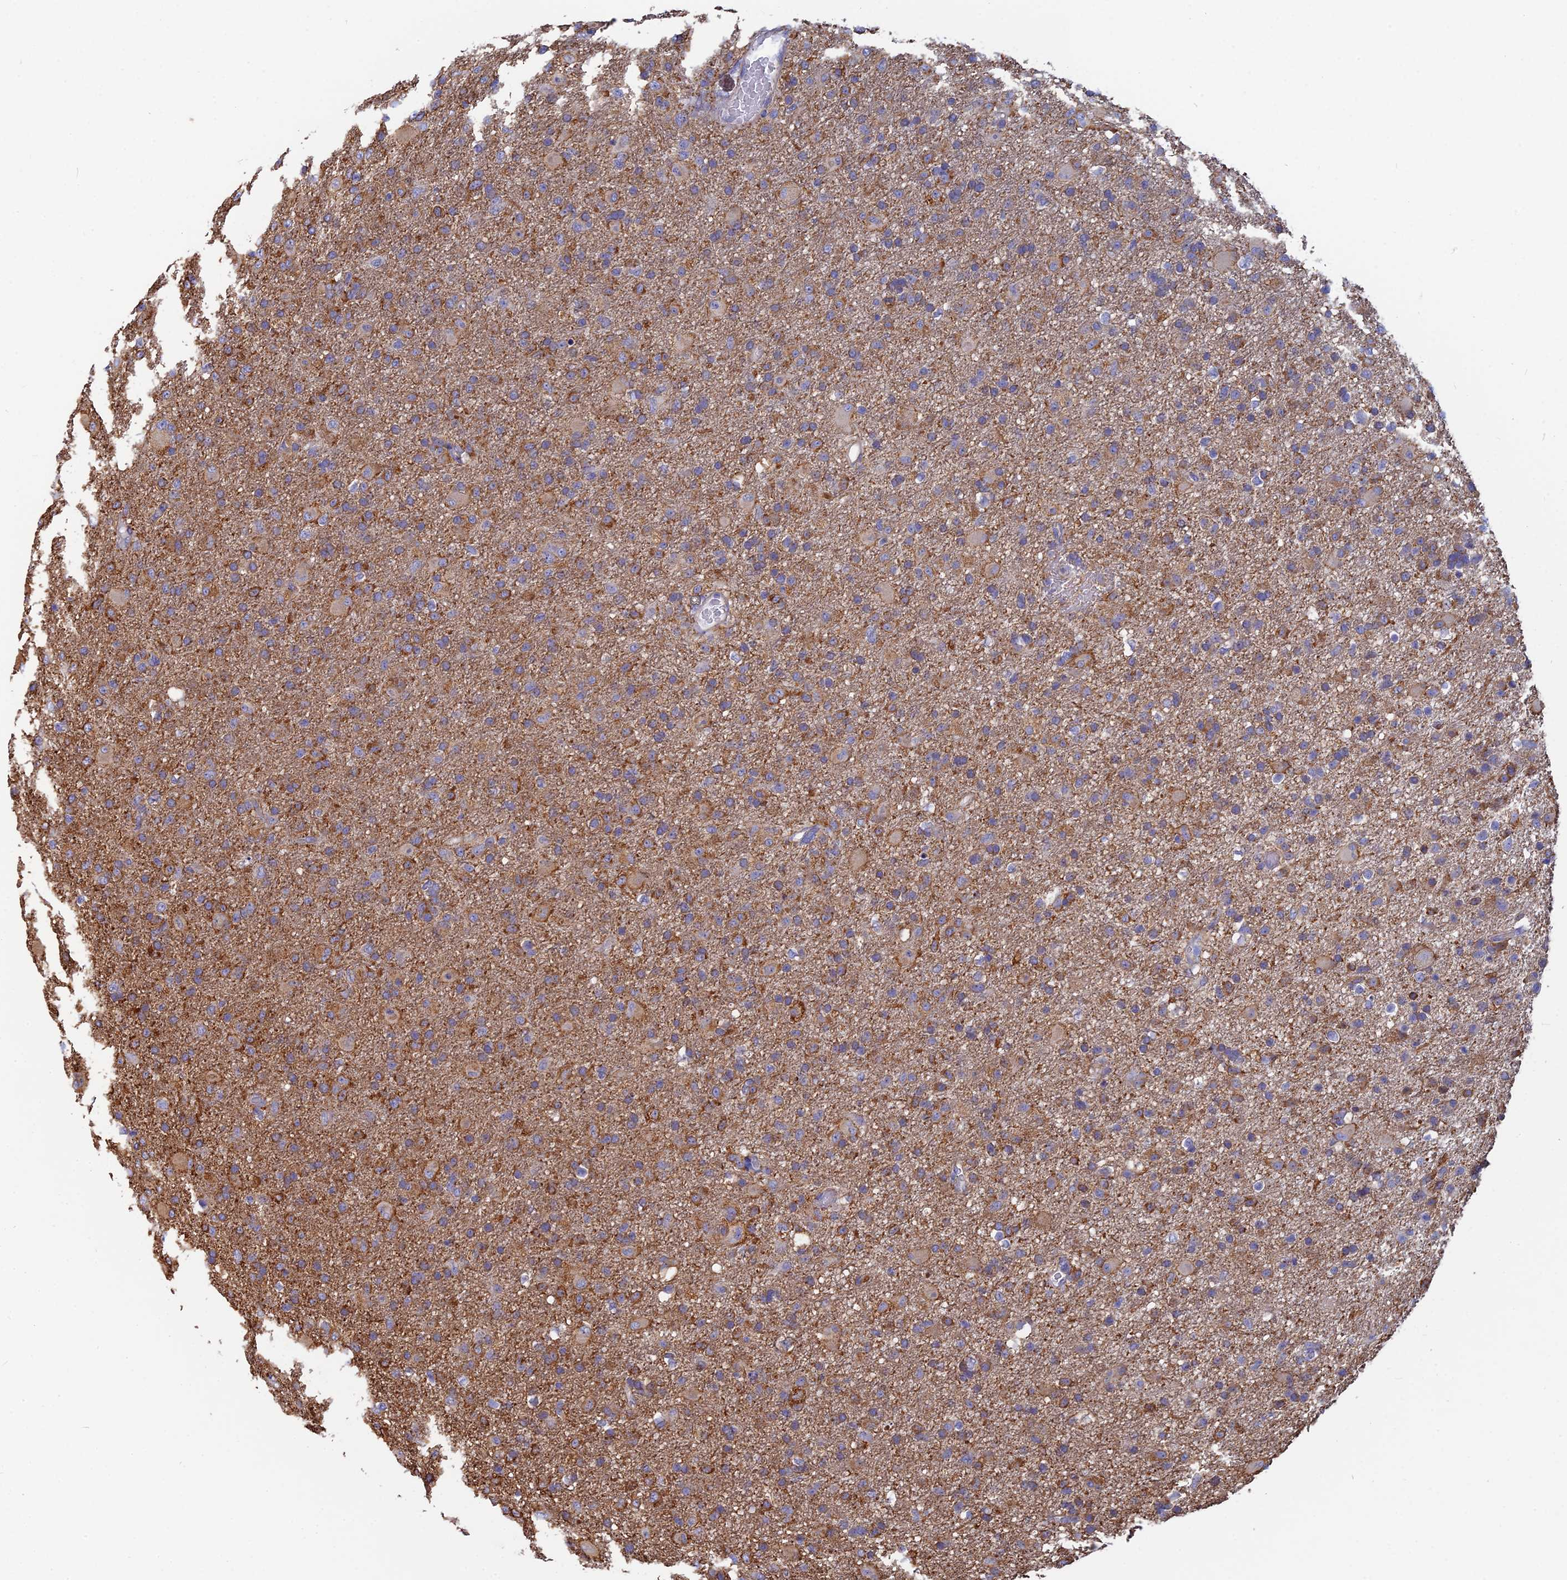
{"staining": {"intensity": "moderate", "quantity": "<25%", "location": "cytoplasmic/membranous"}, "tissue": "glioma", "cell_type": "Tumor cells", "image_type": "cancer", "snomed": [{"axis": "morphology", "description": "Glioma, malignant, Low grade"}, {"axis": "topography", "description": "Brain"}], "caption": "This histopathology image exhibits immunohistochemistry staining of human glioma, with low moderate cytoplasmic/membranous expression in approximately <25% of tumor cells.", "gene": "PCDHA5", "patient": {"sex": "male", "age": 65}}